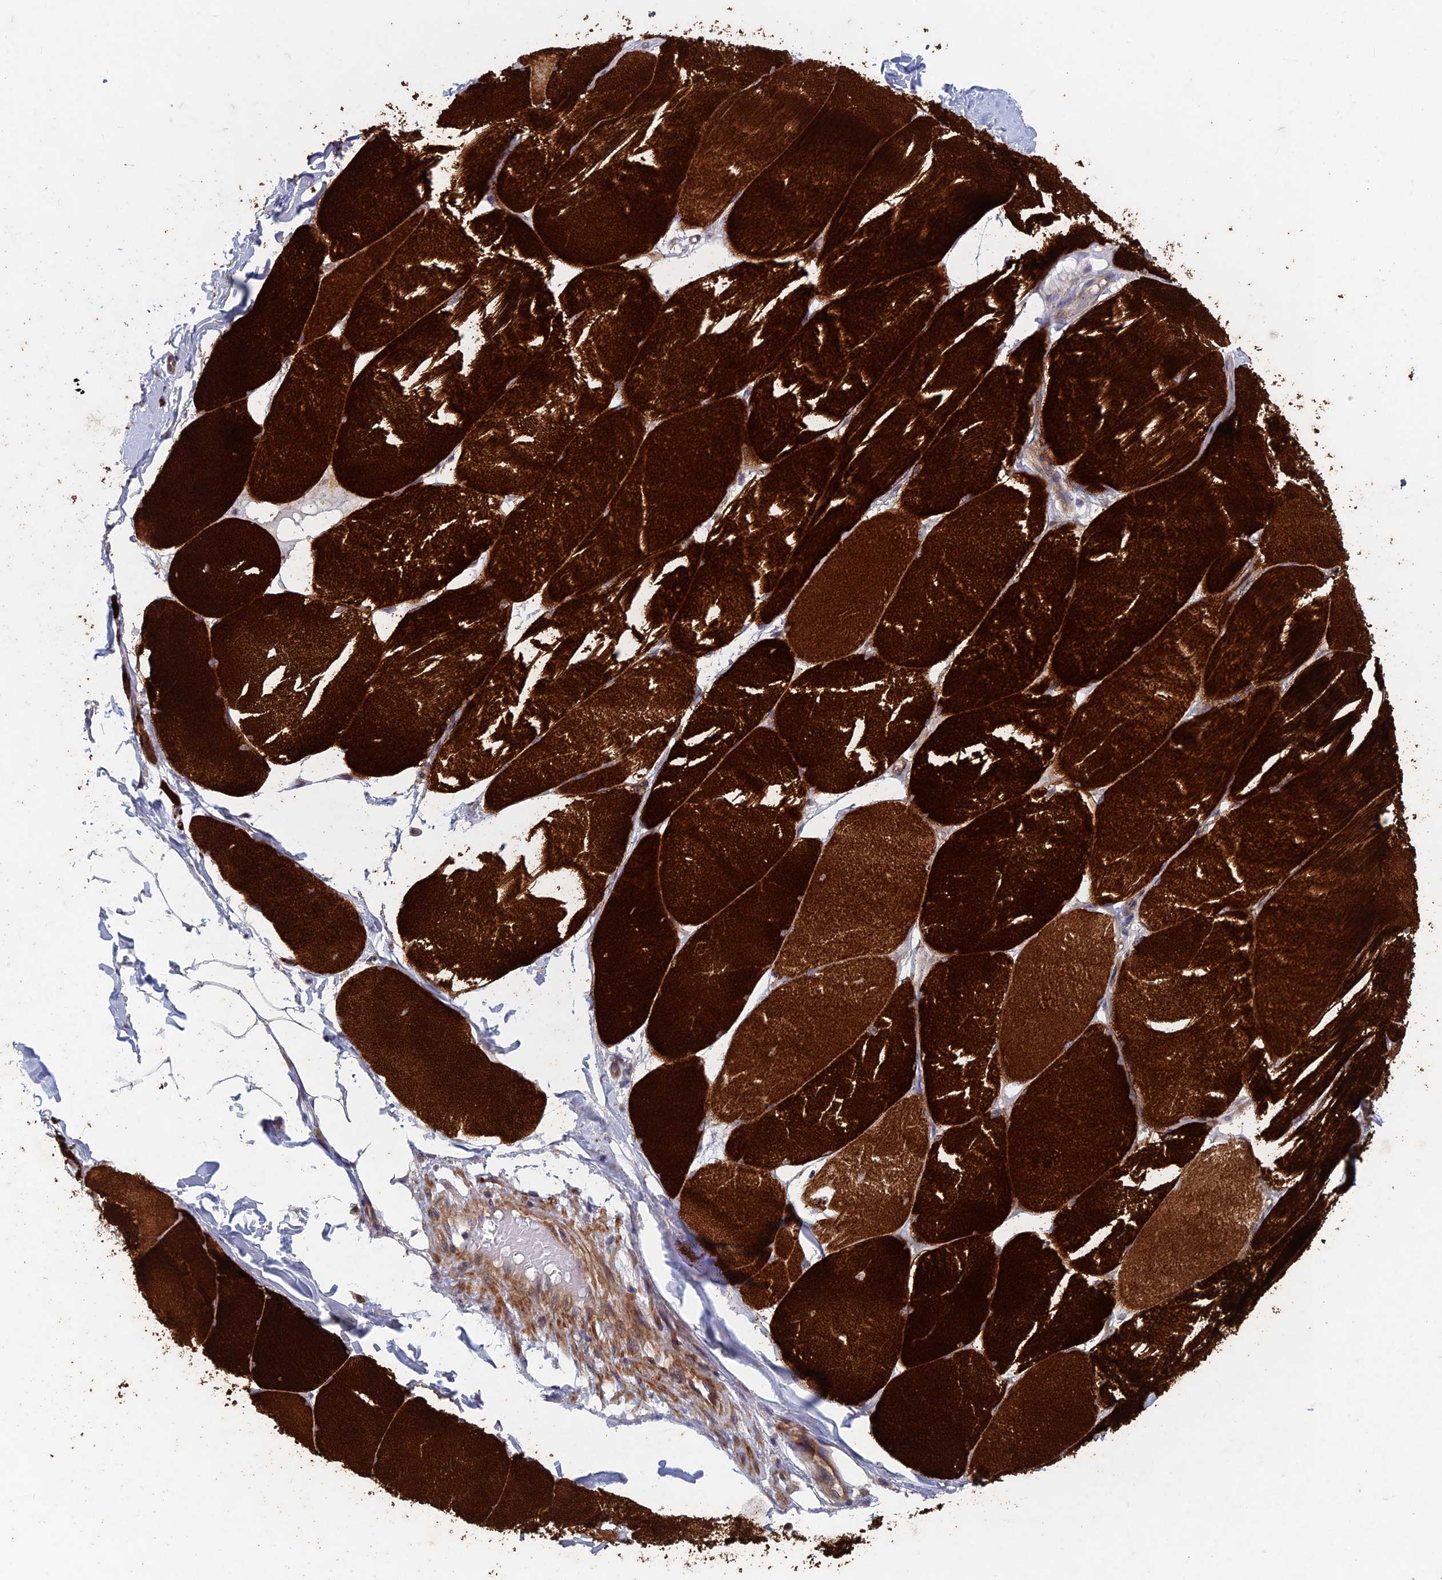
{"staining": {"intensity": "strong", "quantity": ">75%", "location": "cytoplasmic/membranous"}, "tissue": "skeletal muscle", "cell_type": "Myocytes", "image_type": "normal", "snomed": [{"axis": "morphology", "description": "Normal tissue, NOS"}, {"axis": "topography", "description": "Skin"}, {"axis": "topography", "description": "Skeletal muscle"}], "caption": "Benign skeletal muscle reveals strong cytoplasmic/membranous staining in approximately >75% of myocytes, visualized by immunohistochemistry. The staining was performed using DAB to visualize the protein expression in brown, while the nuclei were stained in blue with hematoxylin (Magnification: 20x).", "gene": "NCAPG", "patient": {"sex": "male", "age": 83}}